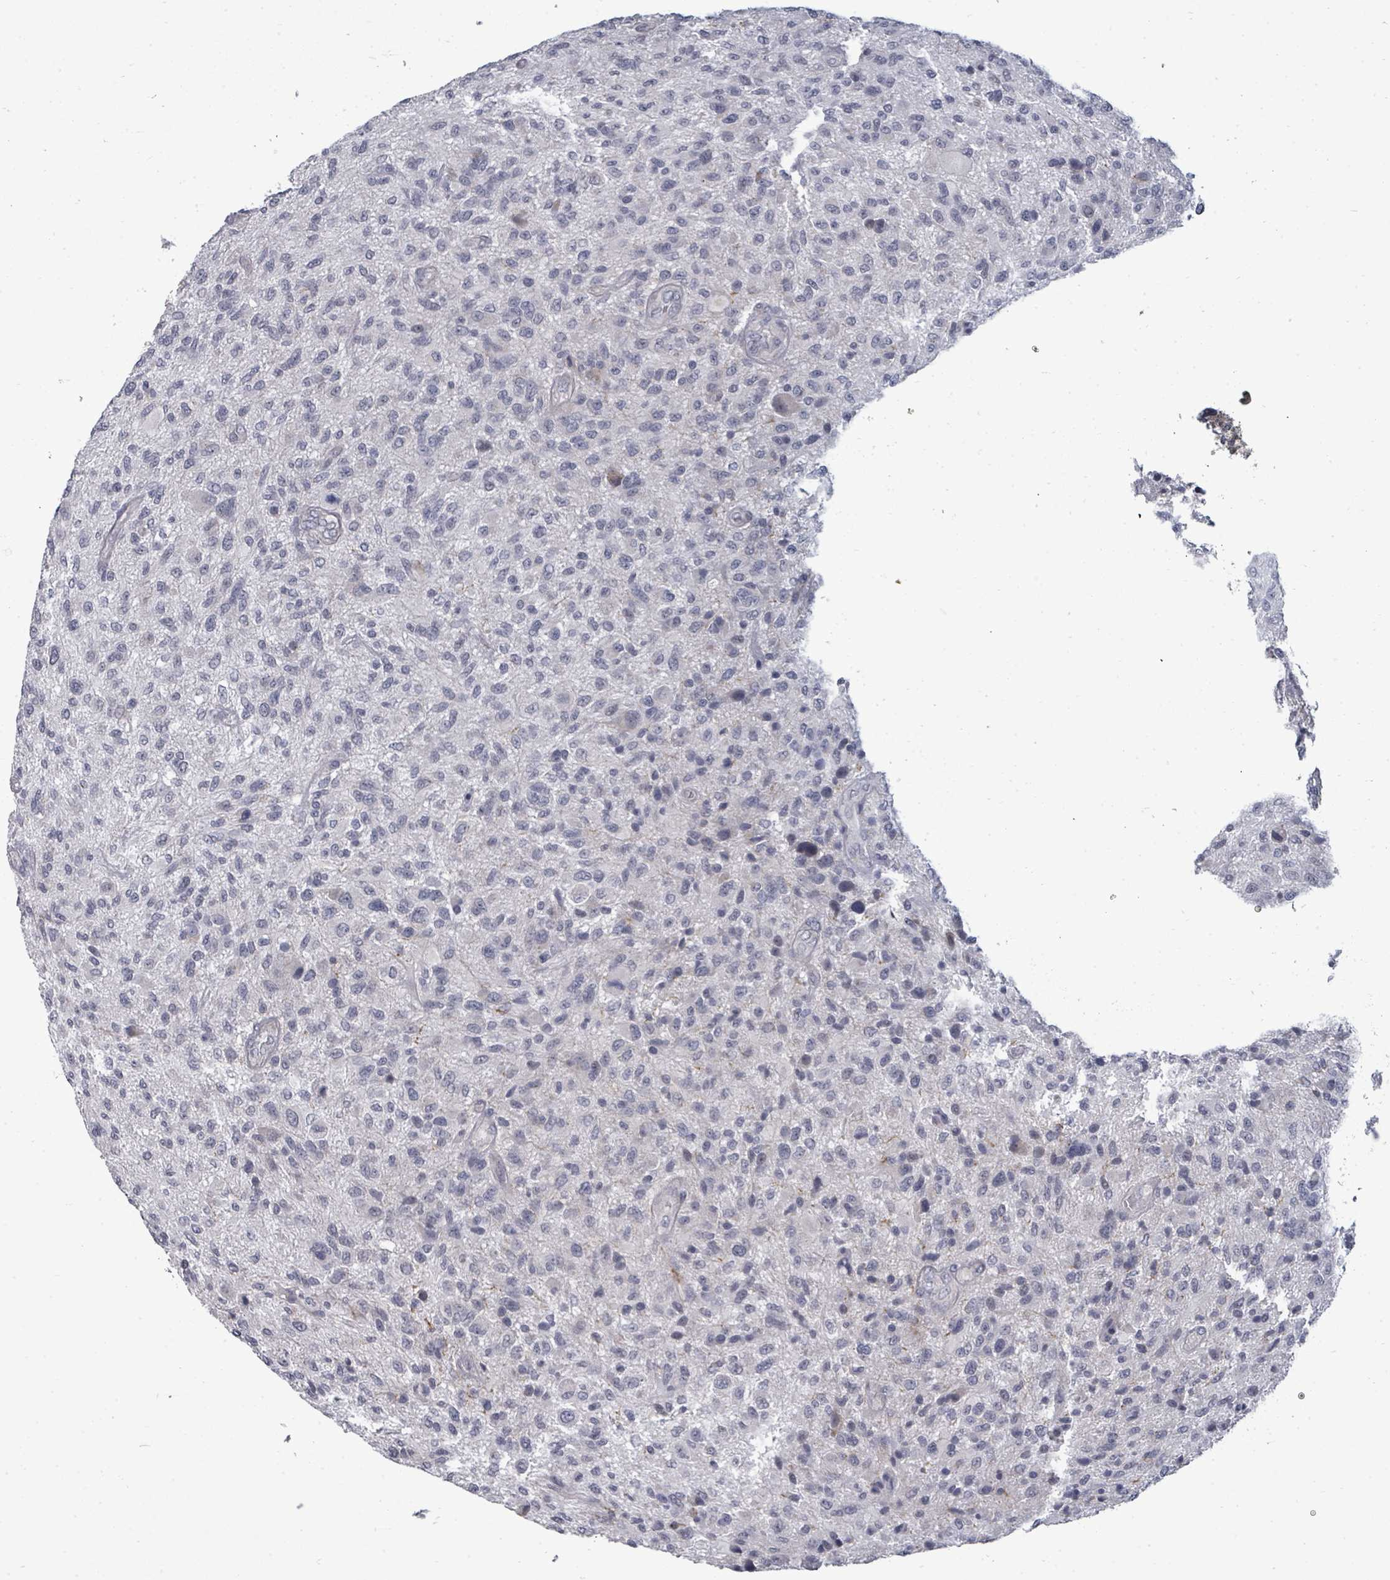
{"staining": {"intensity": "negative", "quantity": "none", "location": "none"}, "tissue": "glioma", "cell_type": "Tumor cells", "image_type": "cancer", "snomed": [{"axis": "morphology", "description": "Glioma, malignant, High grade"}, {"axis": "topography", "description": "Brain"}], "caption": "Human glioma stained for a protein using IHC displays no positivity in tumor cells.", "gene": "PTPN20", "patient": {"sex": "male", "age": 47}}